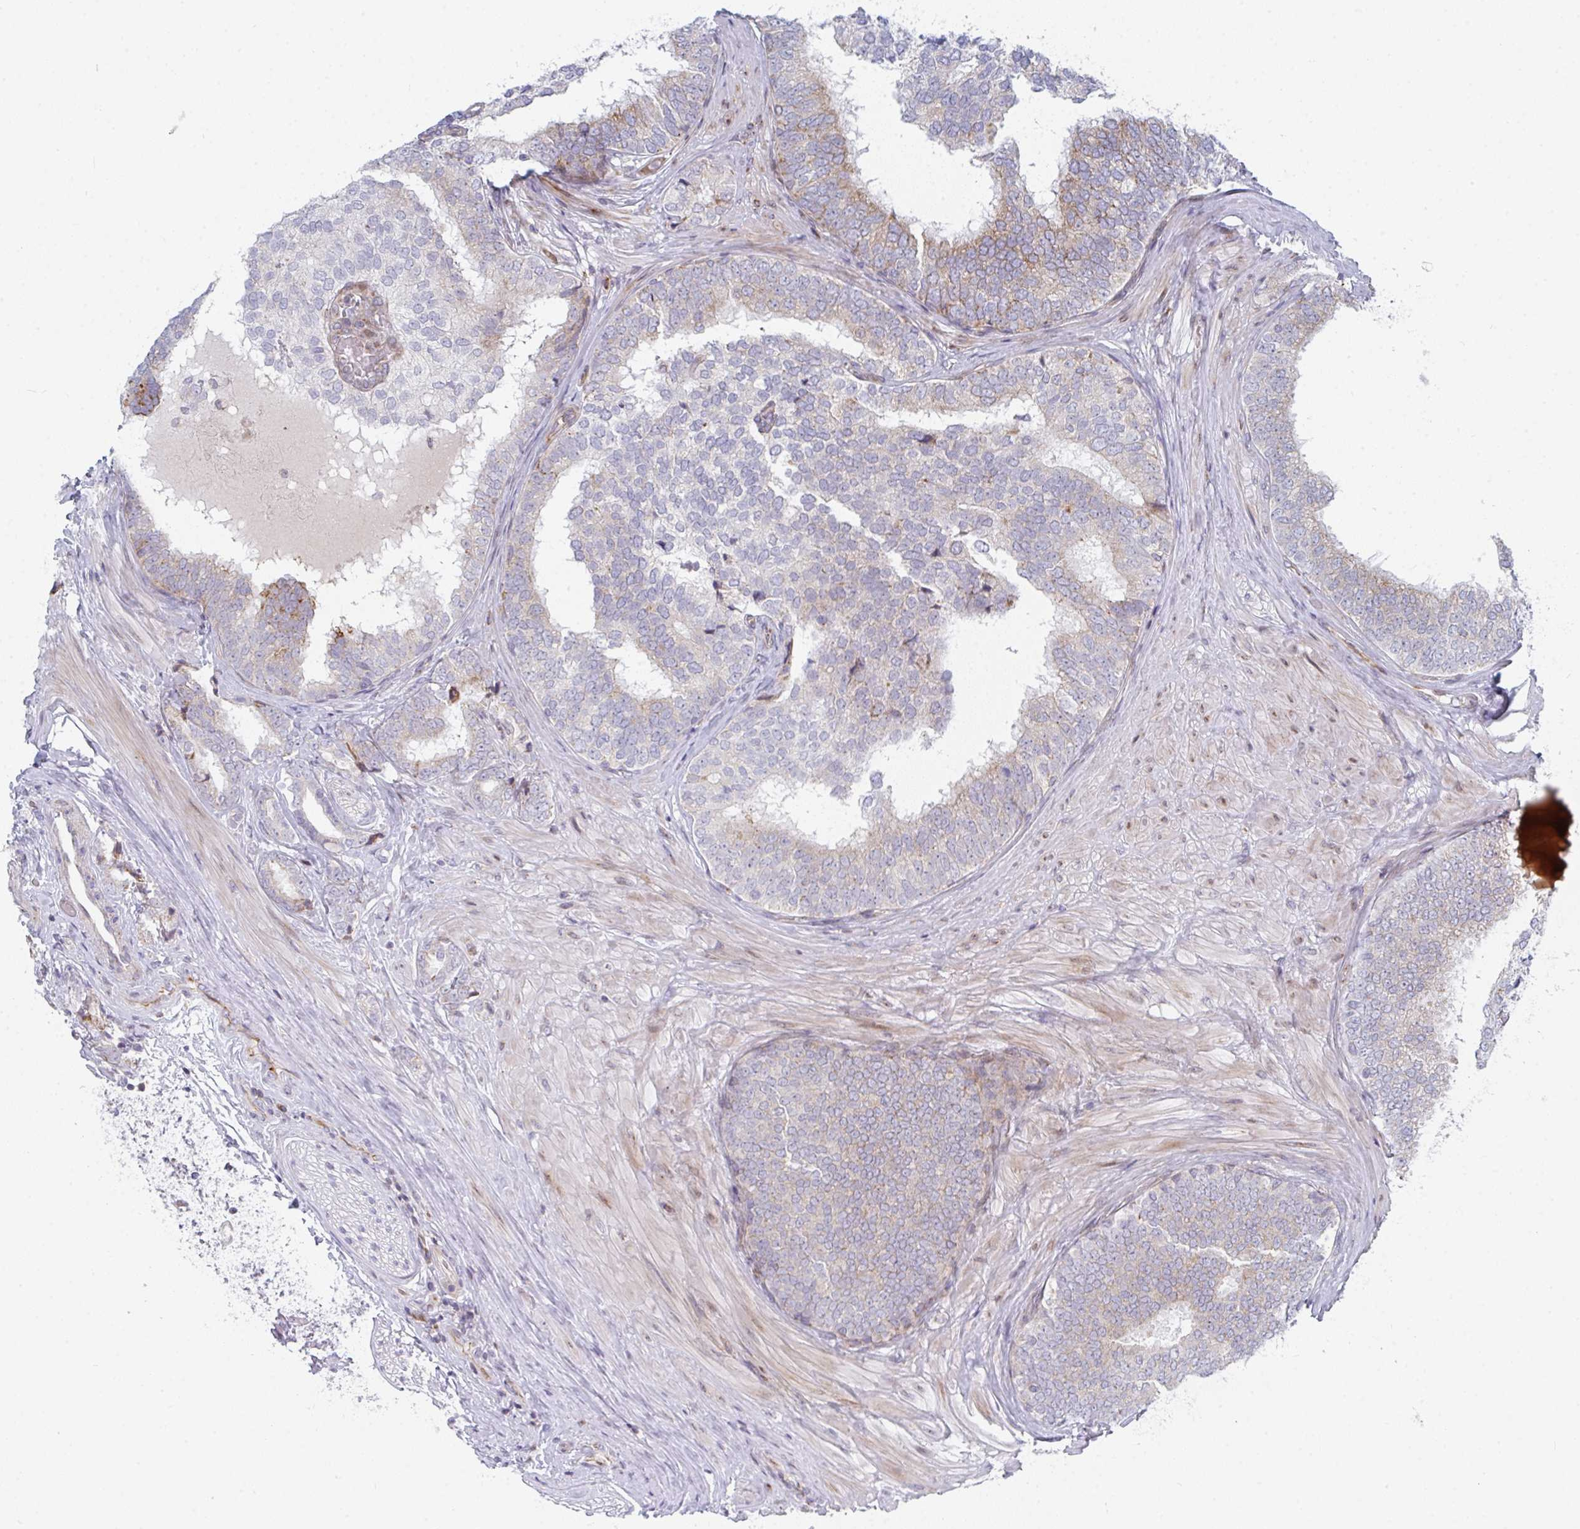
{"staining": {"intensity": "weak", "quantity": "<25%", "location": "cytoplasmic/membranous"}, "tissue": "prostate cancer", "cell_type": "Tumor cells", "image_type": "cancer", "snomed": [{"axis": "morphology", "description": "Adenocarcinoma, High grade"}, {"axis": "topography", "description": "Prostate"}], "caption": "A histopathology image of human prostate cancer (high-grade adenocarcinoma) is negative for staining in tumor cells.", "gene": "PRKCH", "patient": {"sex": "male", "age": 72}}